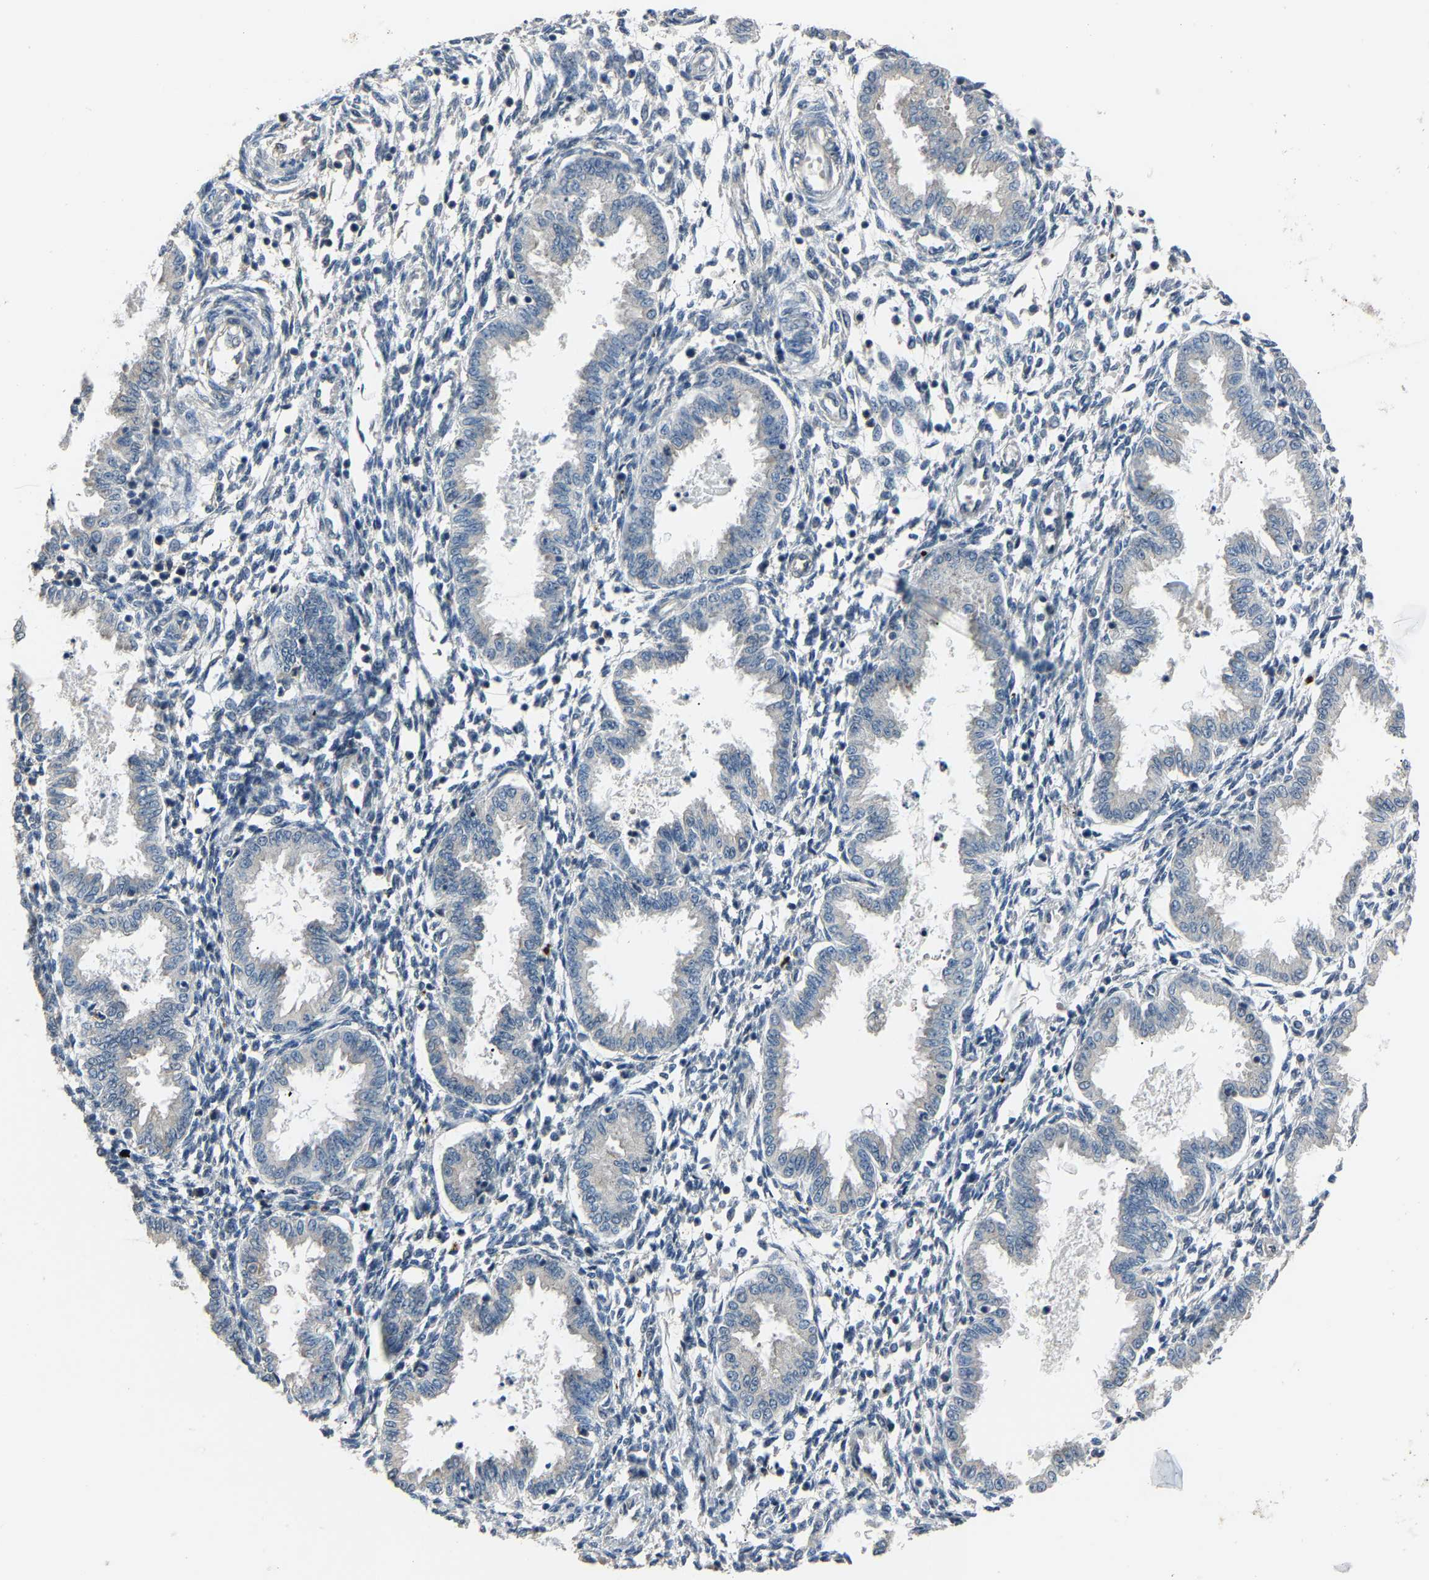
{"staining": {"intensity": "negative", "quantity": "none", "location": "none"}, "tissue": "endometrium", "cell_type": "Cells in endometrial stroma", "image_type": "normal", "snomed": [{"axis": "morphology", "description": "Normal tissue, NOS"}, {"axis": "topography", "description": "Endometrium"}], "caption": "IHC of unremarkable human endometrium demonstrates no staining in cells in endometrial stroma.", "gene": "ABCC9", "patient": {"sex": "female", "age": 33}}